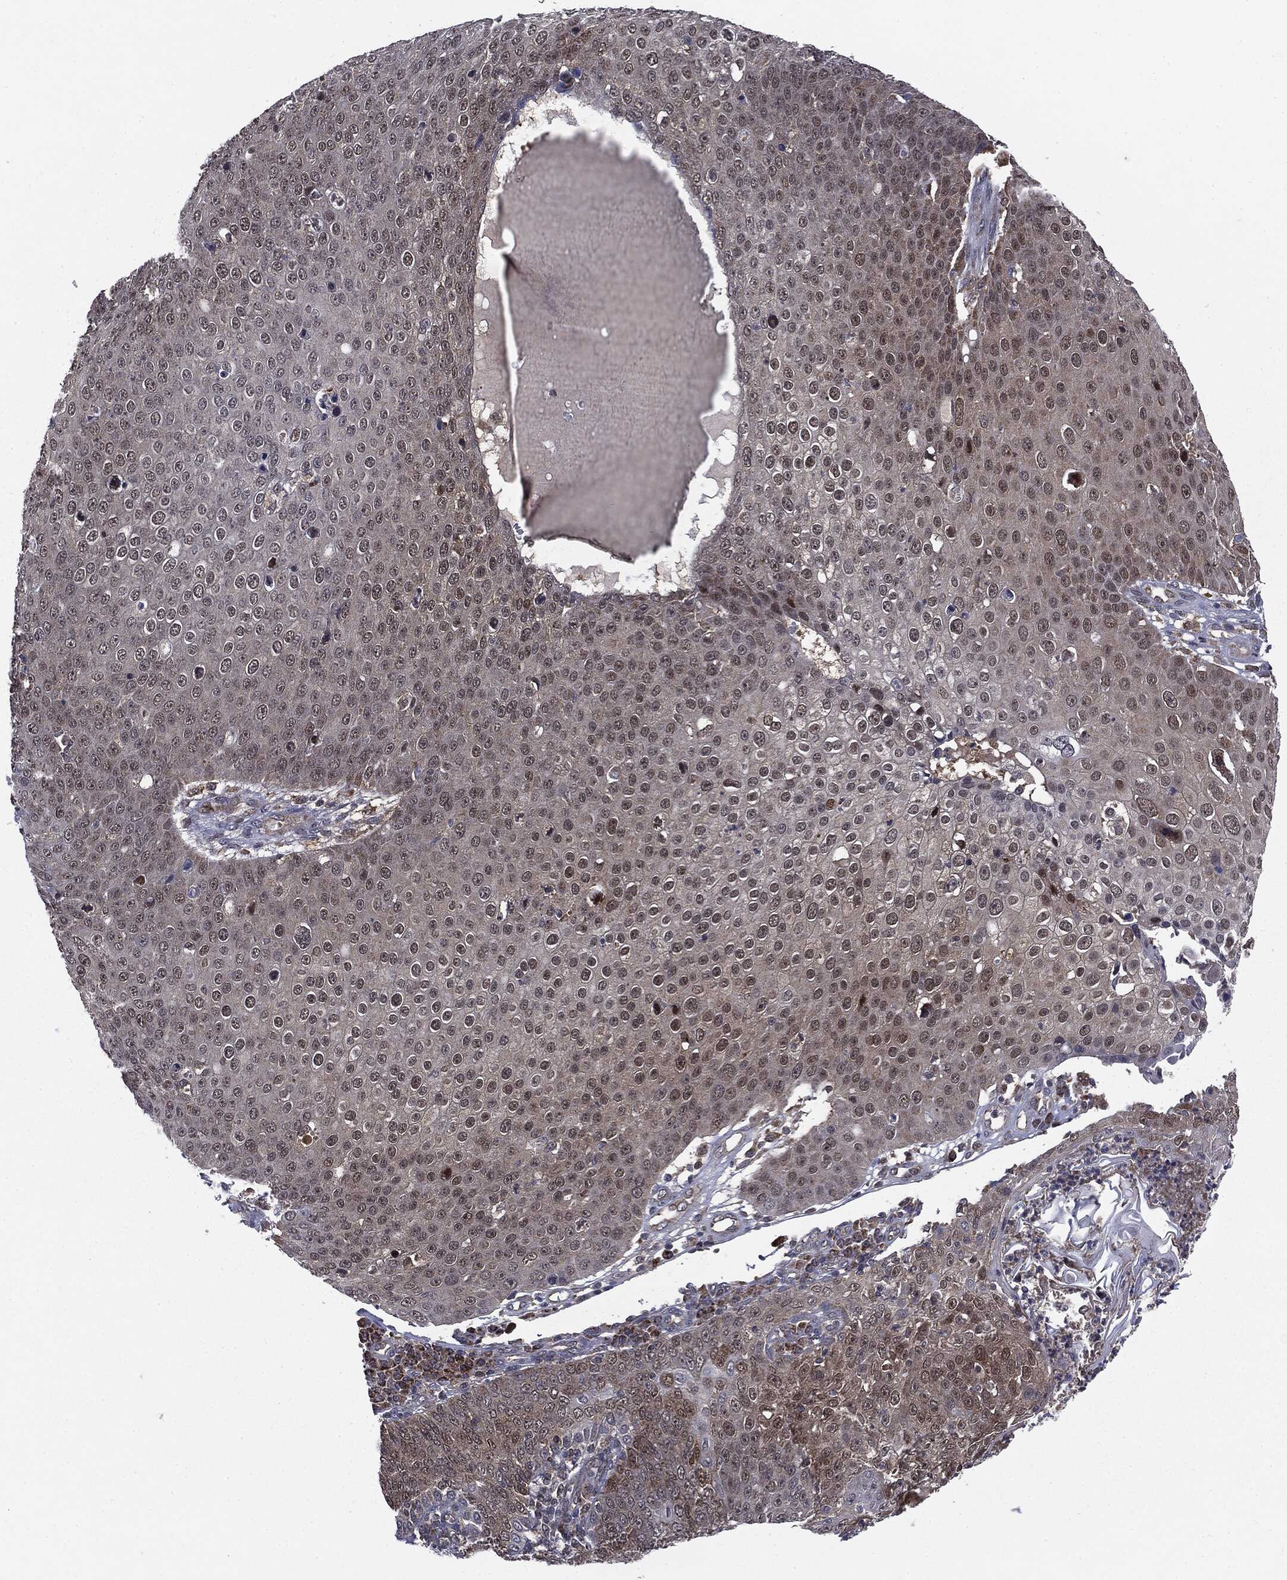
{"staining": {"intensity": "weak", "quantity": "<25%", "location": "nuclear"}, "tissue": "skin cancer", "cell_type": "Tumor cells", "image_type": "cancer", "snomed": [{"axis": "morphology", "description": "Squamous cell carcinoma, NOS"}, {"axis": "topography", "description": "Skin"}], "caption": "Photomicrograph shows no protein expression in tumor cells of squamous cell carcinoma (skin) tissue.", "gene": "PTPA", "patient": {"sex": "male", "age": 71}}